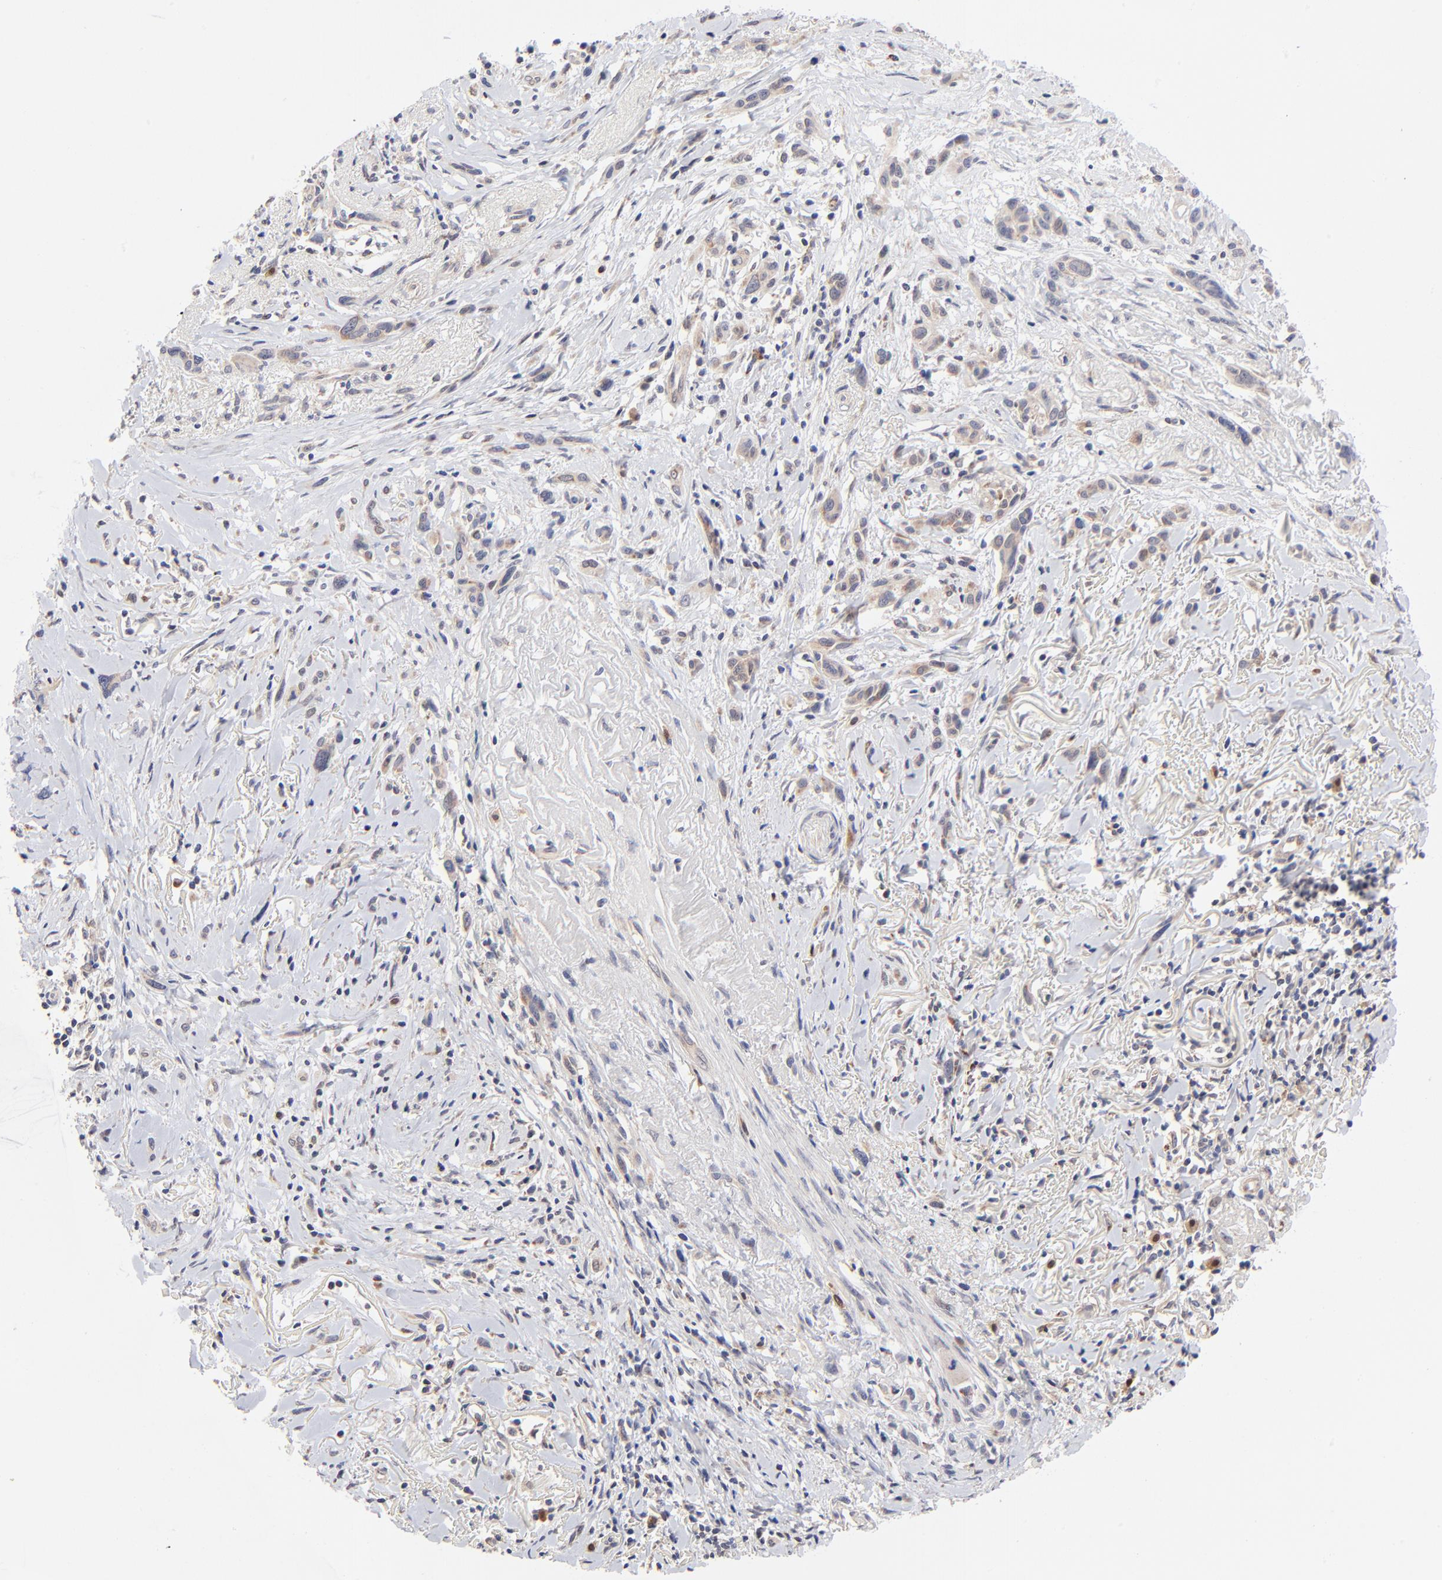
{"staining": {"intensity": "moderate", "quantity": ">75%", "location": "cytoplasmic/membranous"}, "tissue": "melanoma", "cell_type": "Tumor cells", "image_type": "cancer", "snomed": [{"axis": "morphology", "description": "Malignant melanoma, NOS"}, {"axis": "topography", "description": "Skin"}], "caption": "This is an image of immunohistochemistry (IHC) staining of malignant melanoma, which shows moderate staining in the cytoplasmic/membranous of tumor cells.", "gene": "FBXL12", "patient": {"sex": "male", "age": 91}}